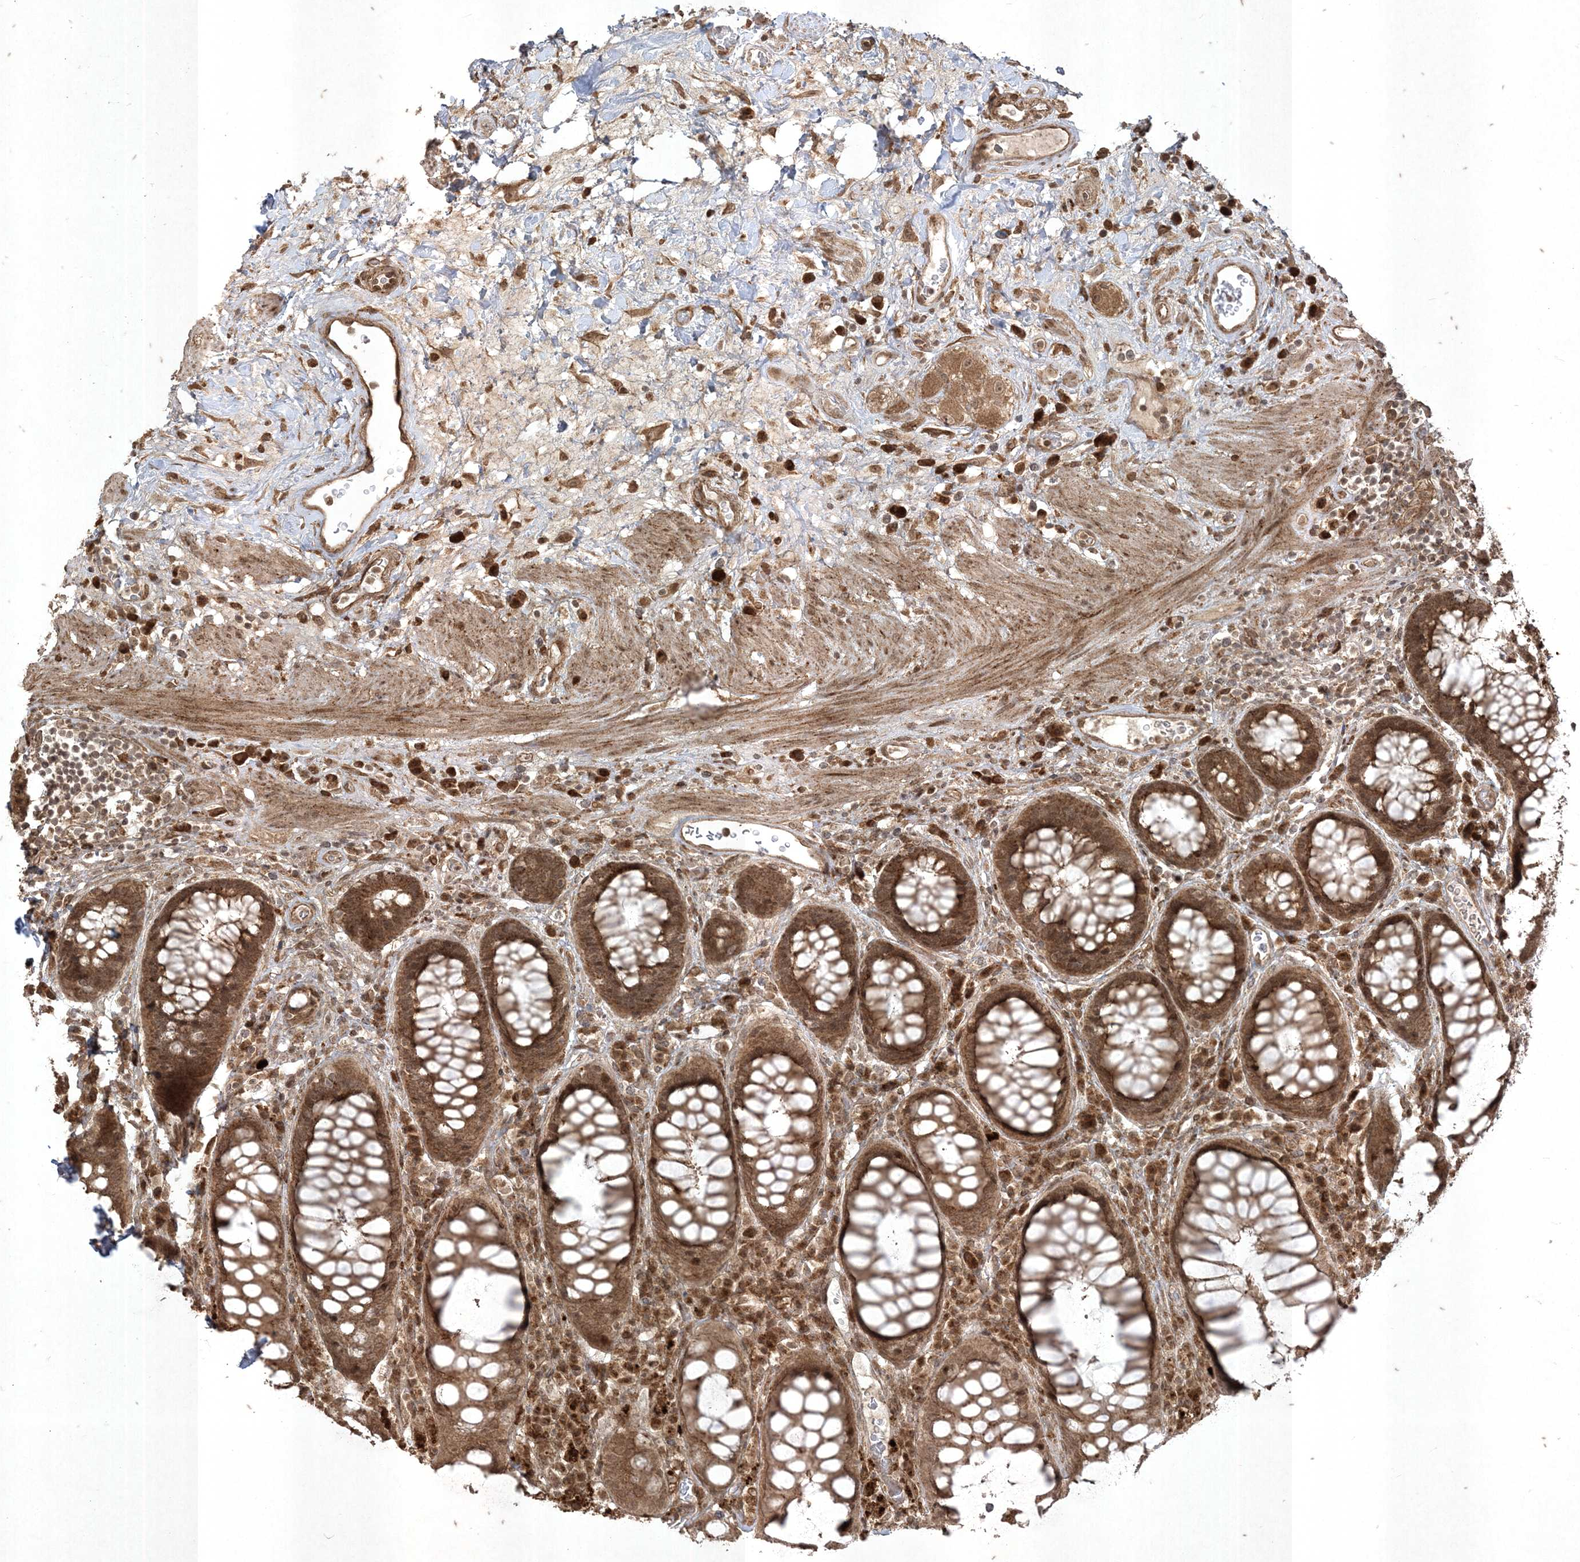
{"staining": {"intensity": "strong", "quantity": ">75%", "location": "cytoplasmic/membranous"}, "tissue": "rectum", "cell_type": "Glandular cells", "image_type": "normal", "snomed": [{"axis": "morphology", "description": "Normal tissue, NOS"}, {"axis": "topography", "description": "Rectum"}], "caption": "Rectum stained with a brown dye exhibits strong cytoplasmic/membranous positive expression in about >75% of glandular cells.", "gene": "RRAS", "patient": {"sex": "male", "age": 64}}